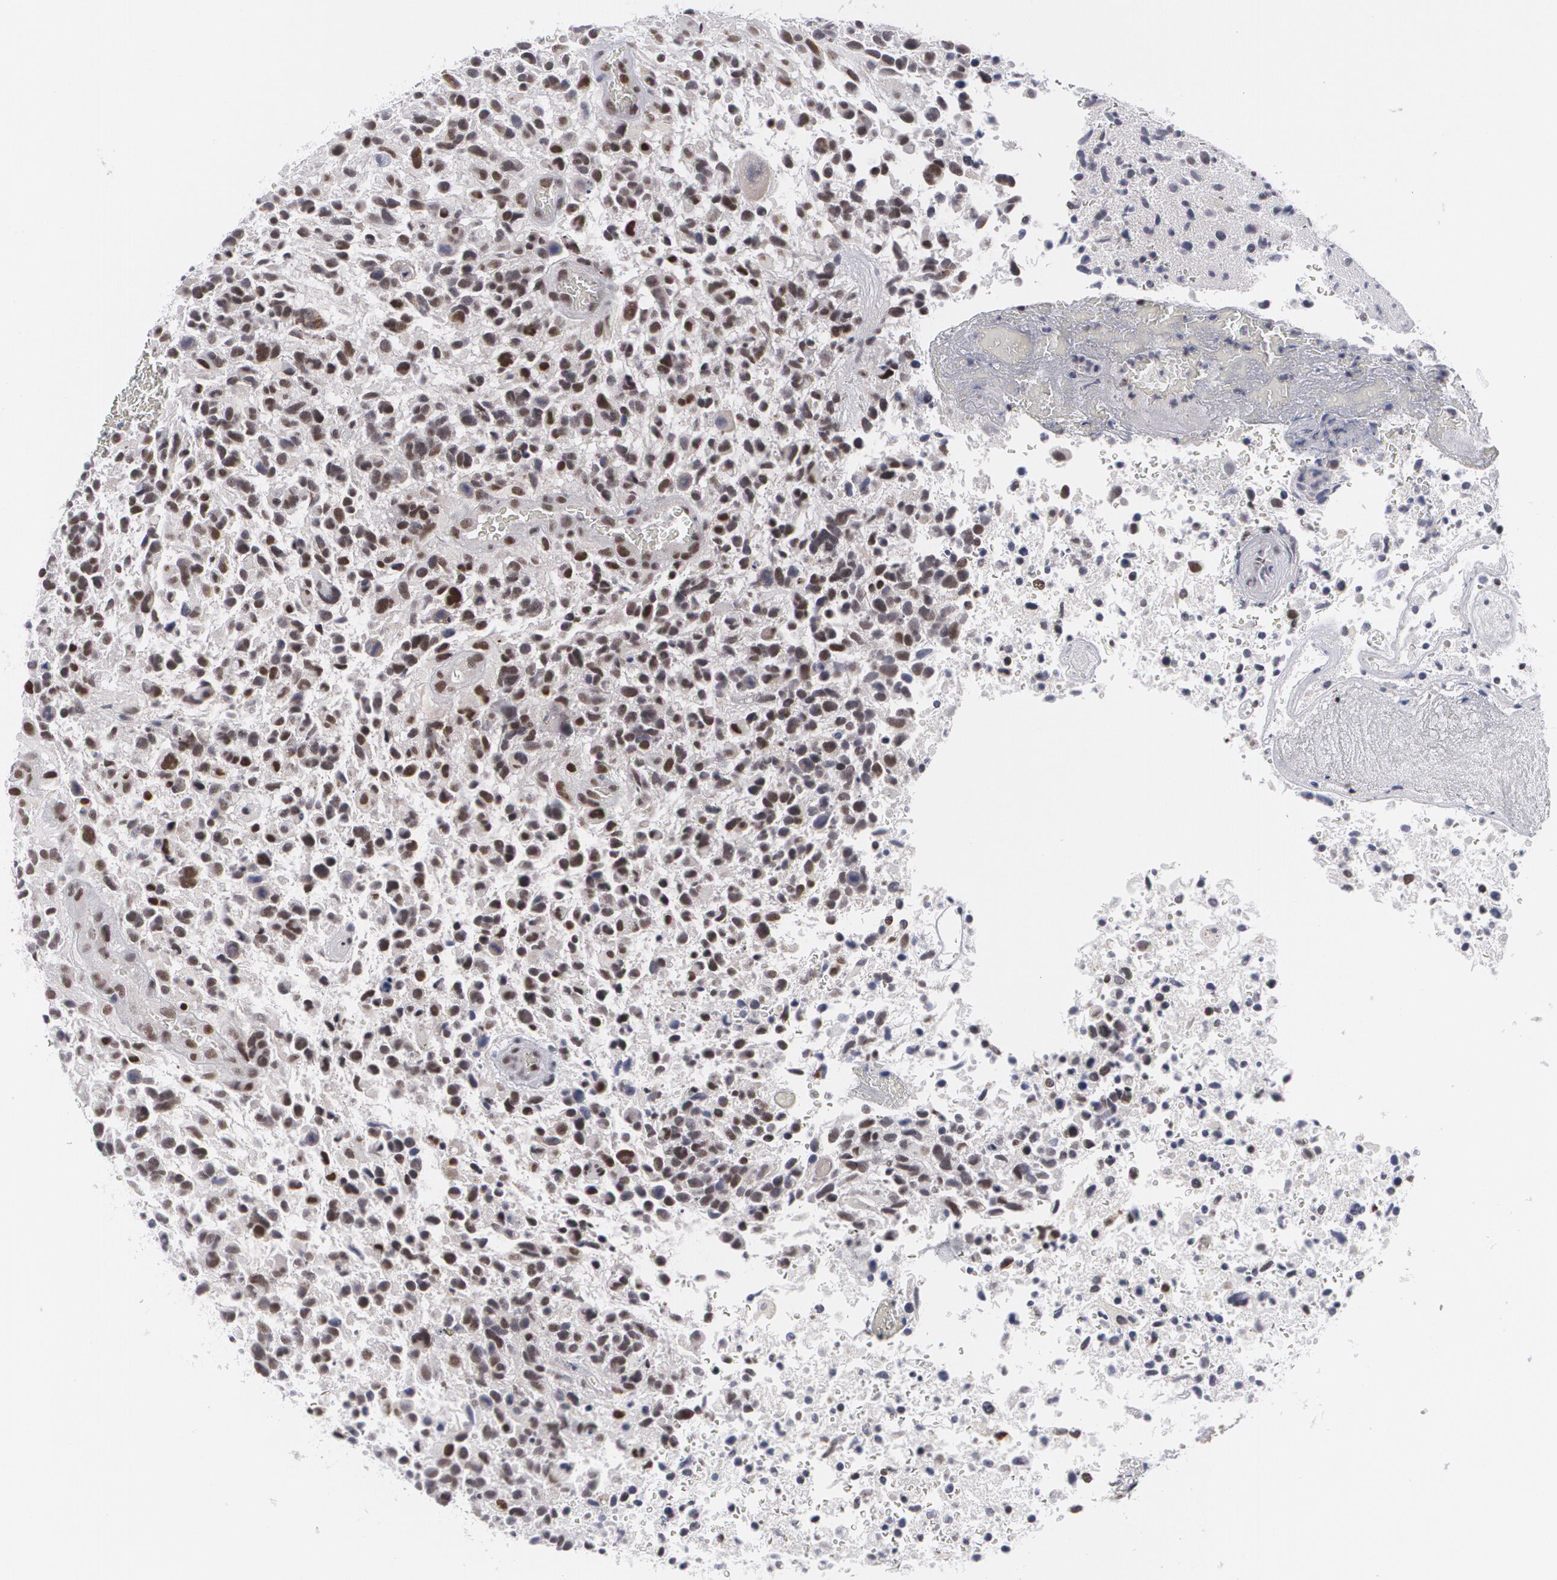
{"staining": {"intensity": "weak", "quantity": "25%-75%", "location": "nuclear"}, "tissue": "glioma", "cell_type": "Tumor cells", "image_type": "cancer", "snomed": [{"axis": "morphology", "description": "Glioma, malignant, High grade"}, {"axis": "topography", "description": "Brain"}], "caption": "This photomicrograph shows IHC staining of human malignant high-grade glioma, with low weak nuclear positivity in approximately 25%-75% of tumor cells.", "gene": "MCL1", "patient": {"sex": "male", "age": 72}}